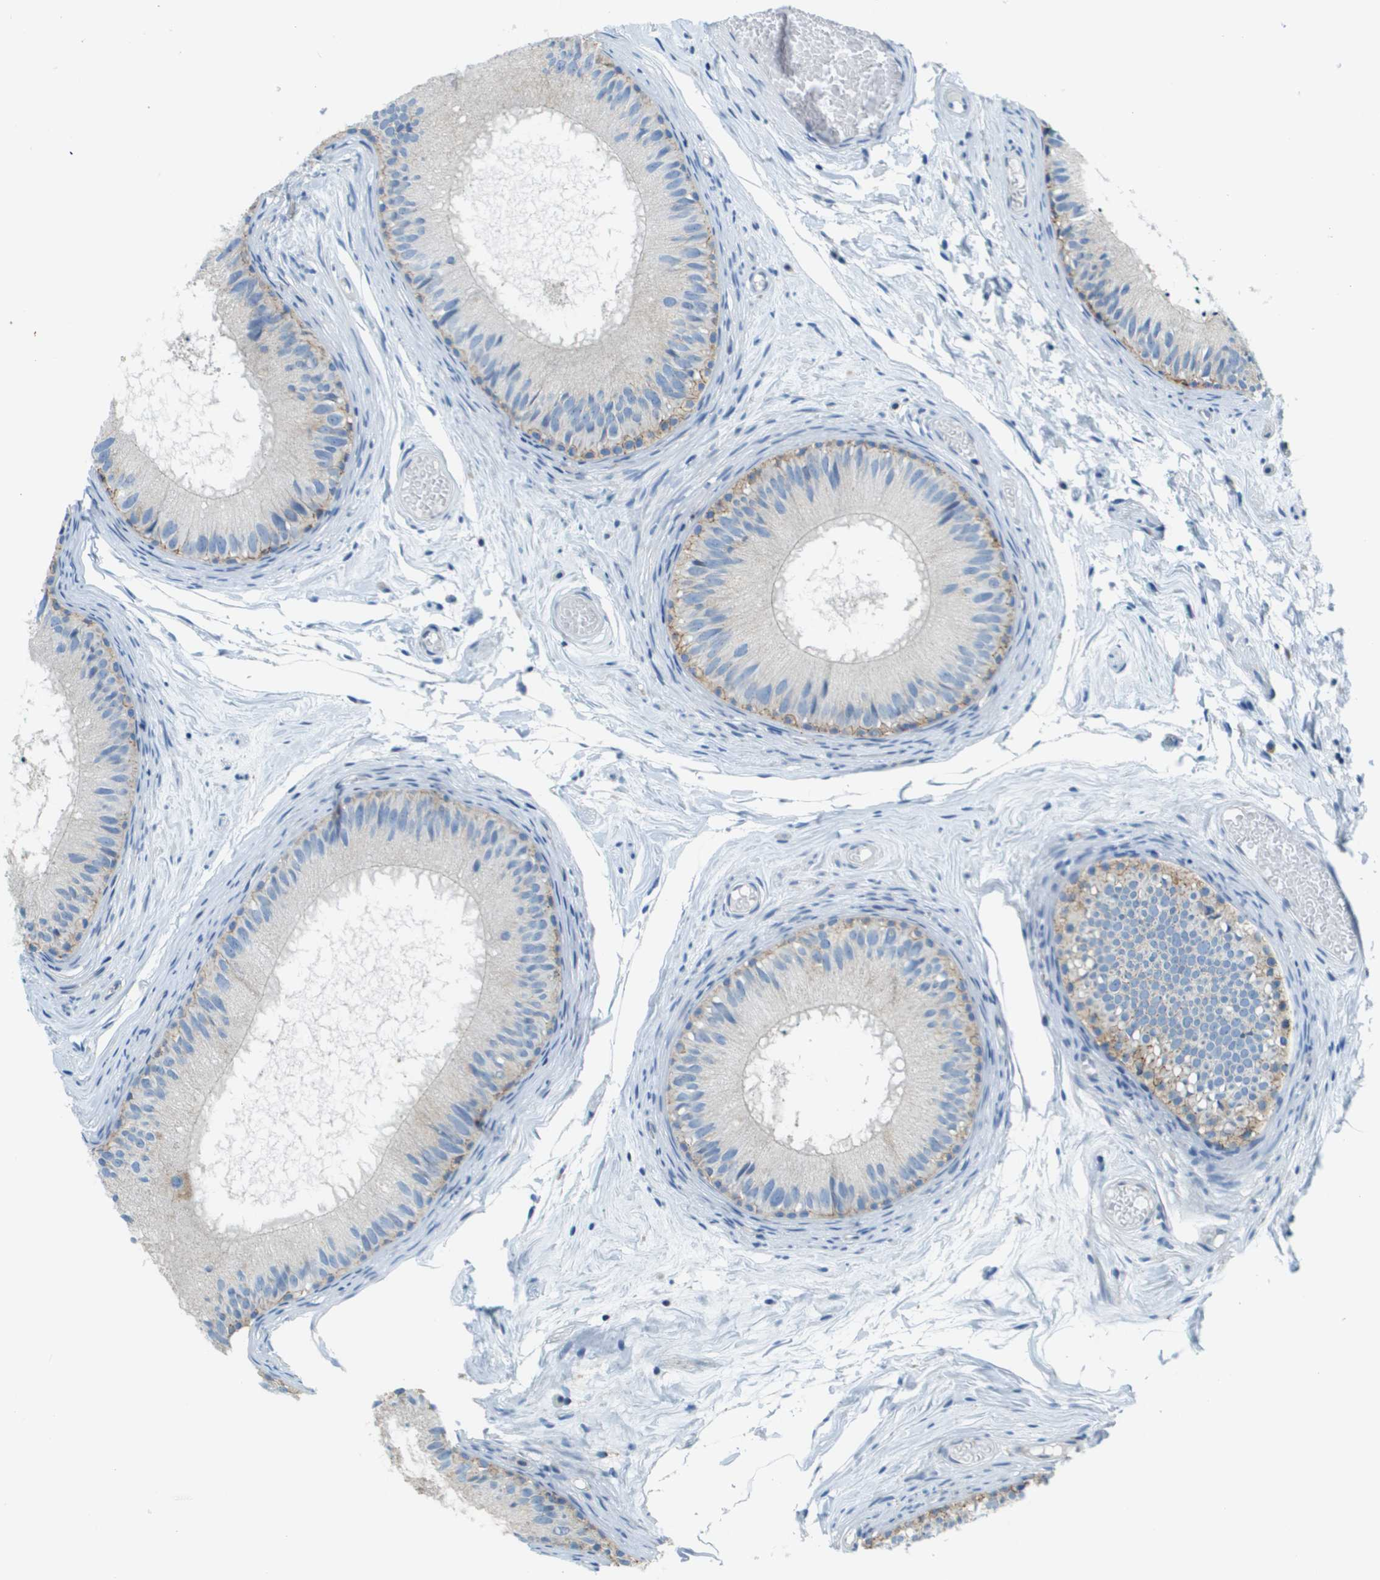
{"staining": {"intensity": "weak", "quantity": "<25%", "location": "cytoplasmic/membranous"}, "tissue": "epididymis", "cell_type": "Glandular cells", "image_type": "normal", "snomed": [{"axis": "morphology", "description": "Normal tissue, NOS"}, {"axis": "topography", "description": "Epididymis"}], "caption": "An IHC micrograph of normal epididymis is shown. There is no staining in glandular cells of epididymis.", "gene": "SDC1", "patient": {"sex": "male", "age": 46}}